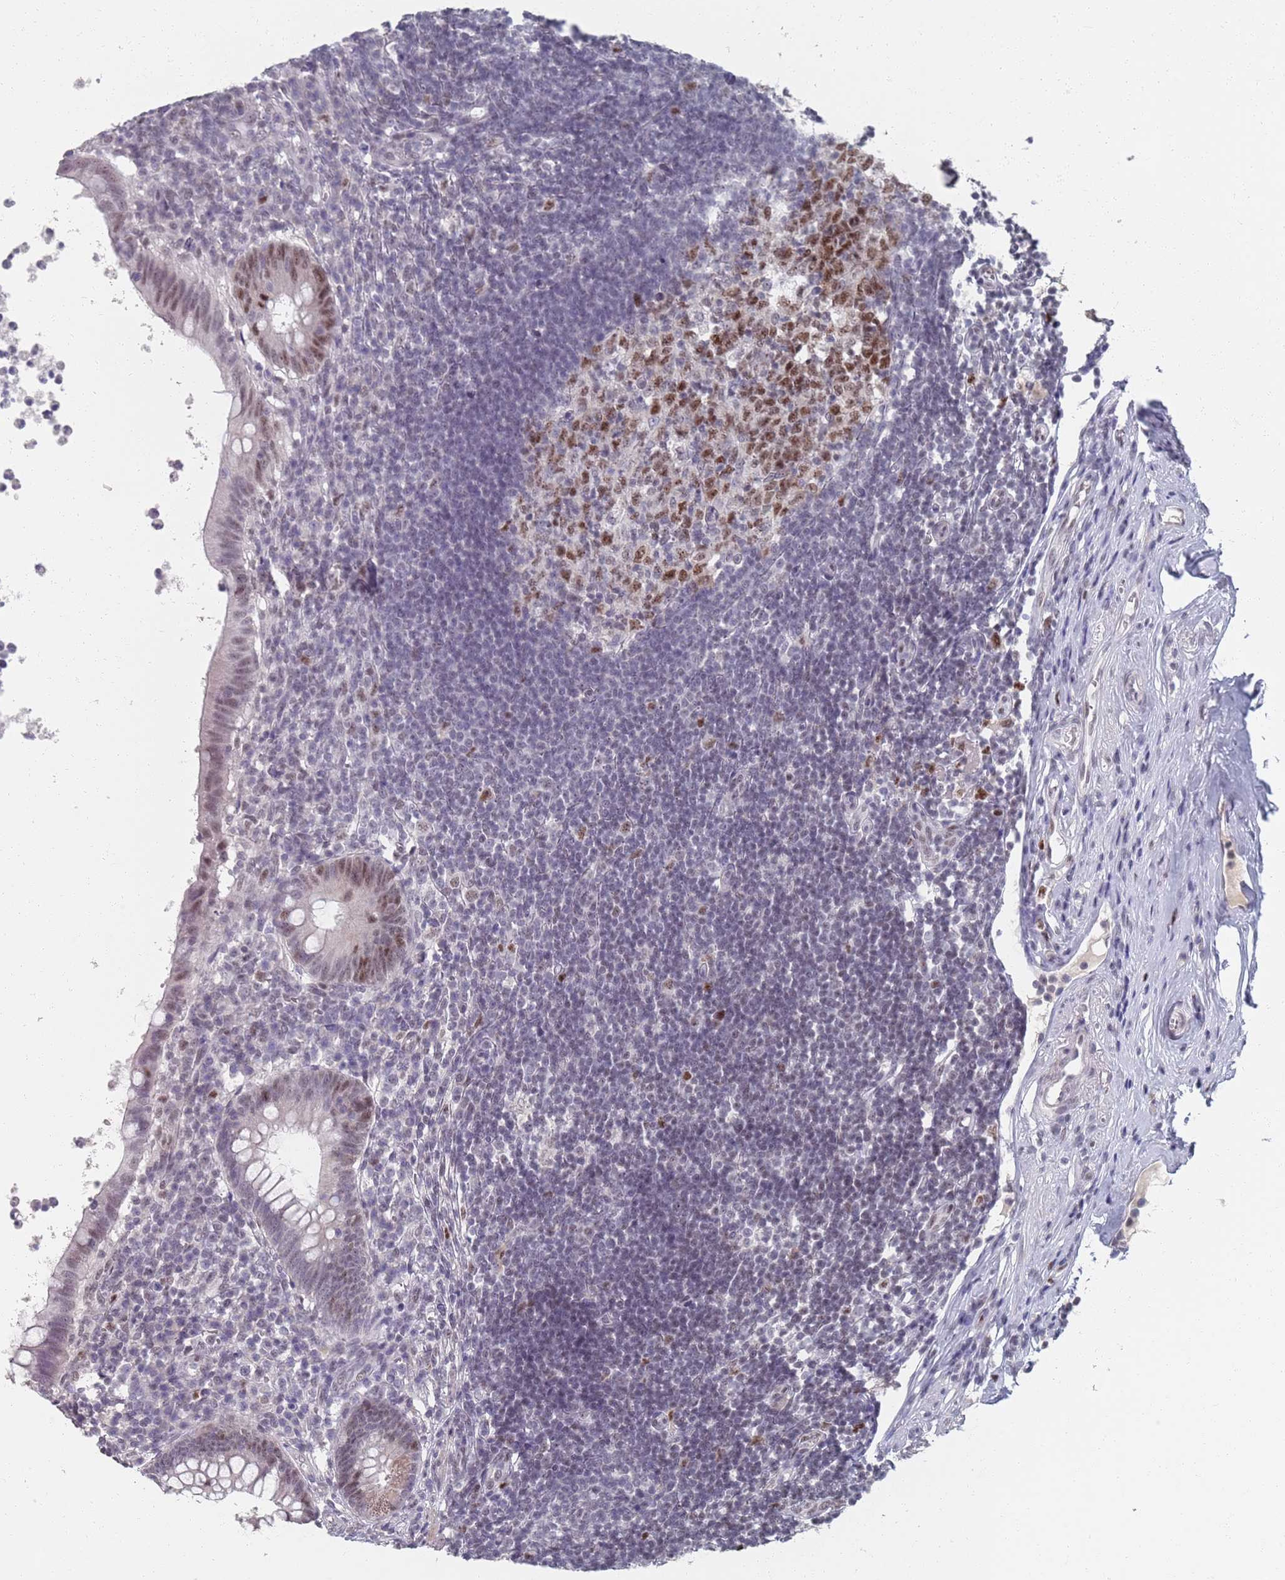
{"staining": {"intensity": "moderate", "quantity": "25%-75%", "location": "nuclear"}, "tissue": "appendix", "cell_type": "Glandular cells", "image_type": "normal", "snomed": [{"axis": "morphology", "description": "Normal tissue, NOS"}, {"axis": "topography", "description": "Appendix"}], "caption": "This image demonstrates immunohistochemistry (IHC) staining of normal appendix, with medium moderate nuclear expression in approximately 25%-75% of glandular cells.", "gene": "SAMD1", "patient": {"sex": "female", "age": 56}}